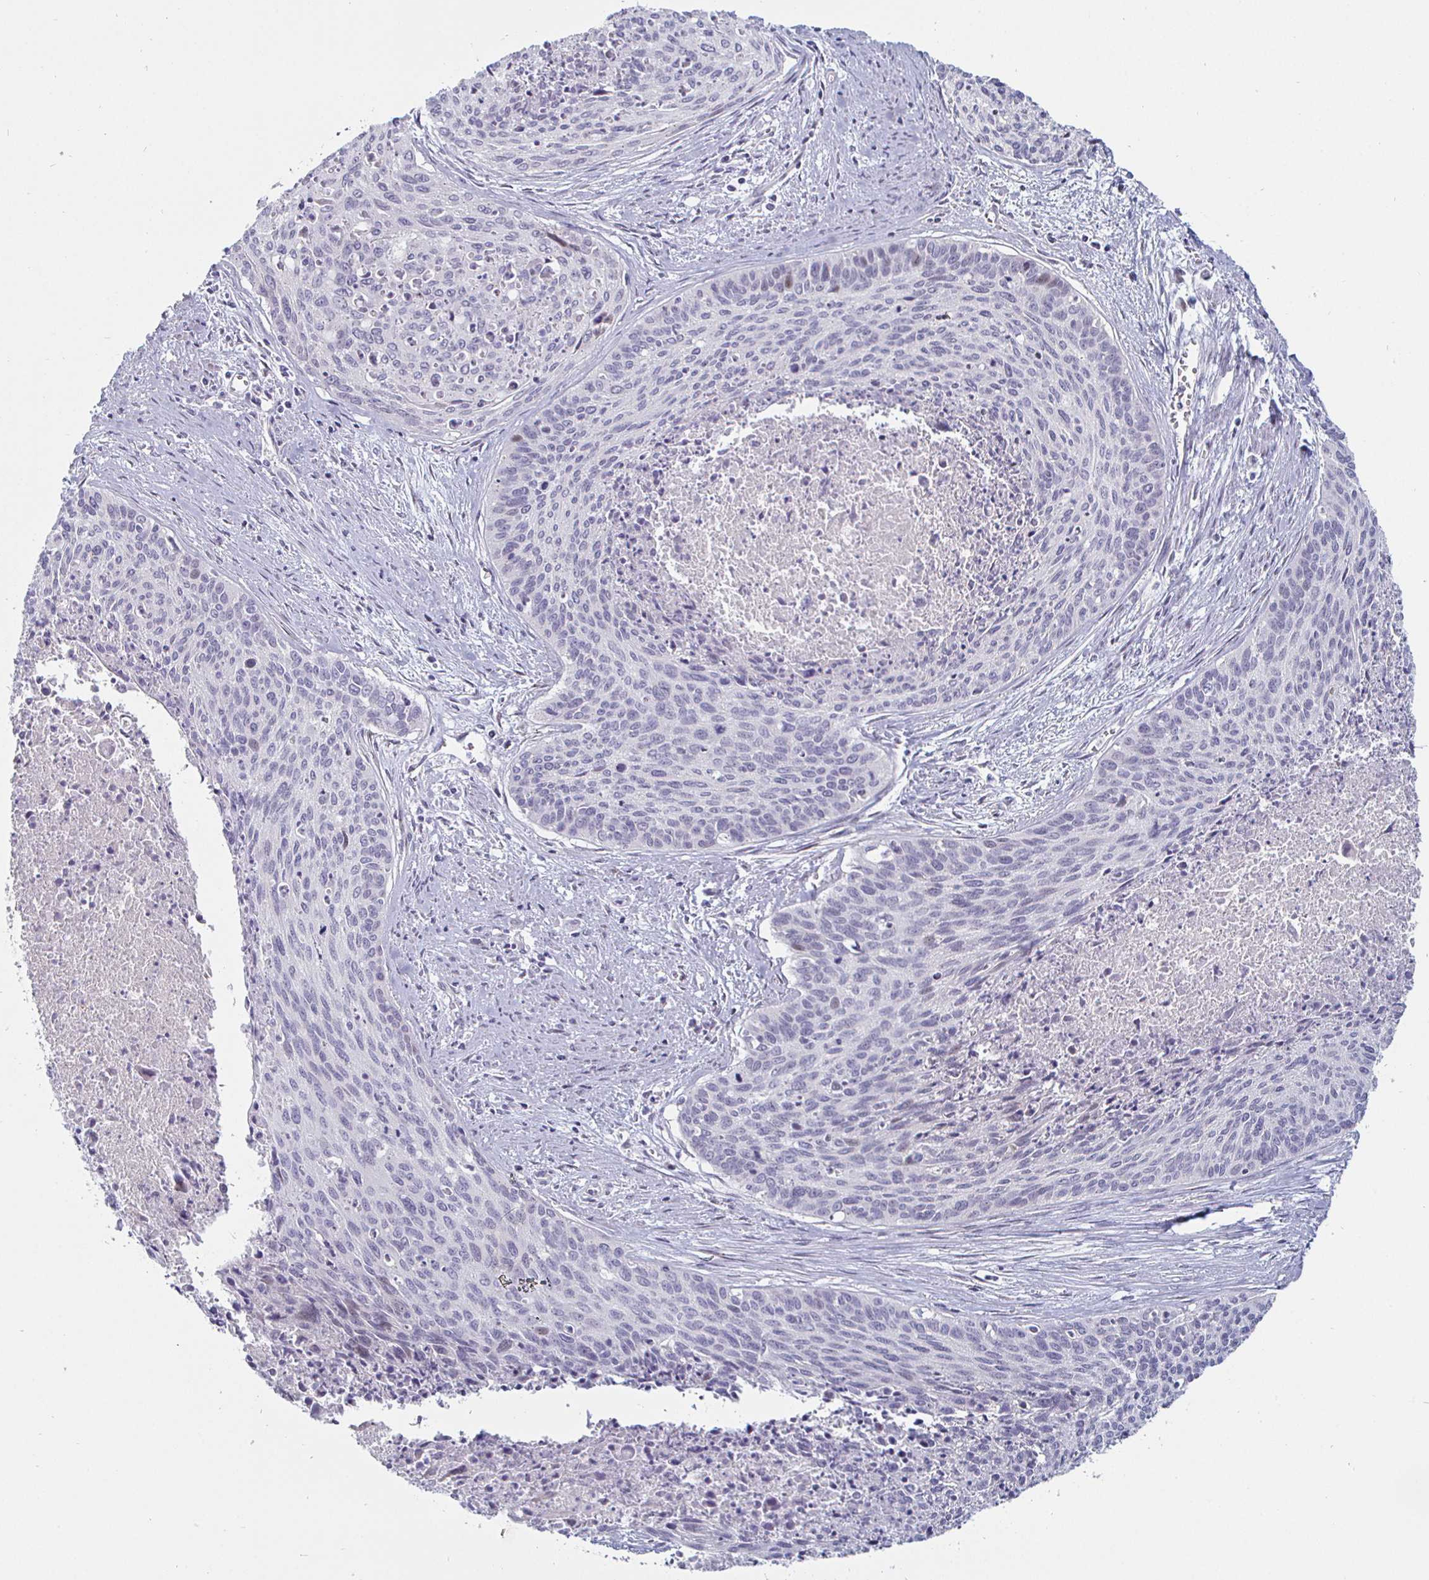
{"staining": {"intensity": "negative", "quantity": "none", "location": "none"}, "tissue": "cervical cancer", "cell_type": "Tumor cells", "image_type": "cancer", "snomed": [{"axis": "morphology", "description": "Squamous cell carcinoma, NOS"}, {"axis": "topography", "description": "Cervix"}], "caption": "An IHC image of squamous cell carcinoma (cervical) is shown. There is no staining in tumor cells of squamous cell carcinoma (cervical).", "gene": "DMRTB1", "patient": {"sex": "female", "age": 55}}